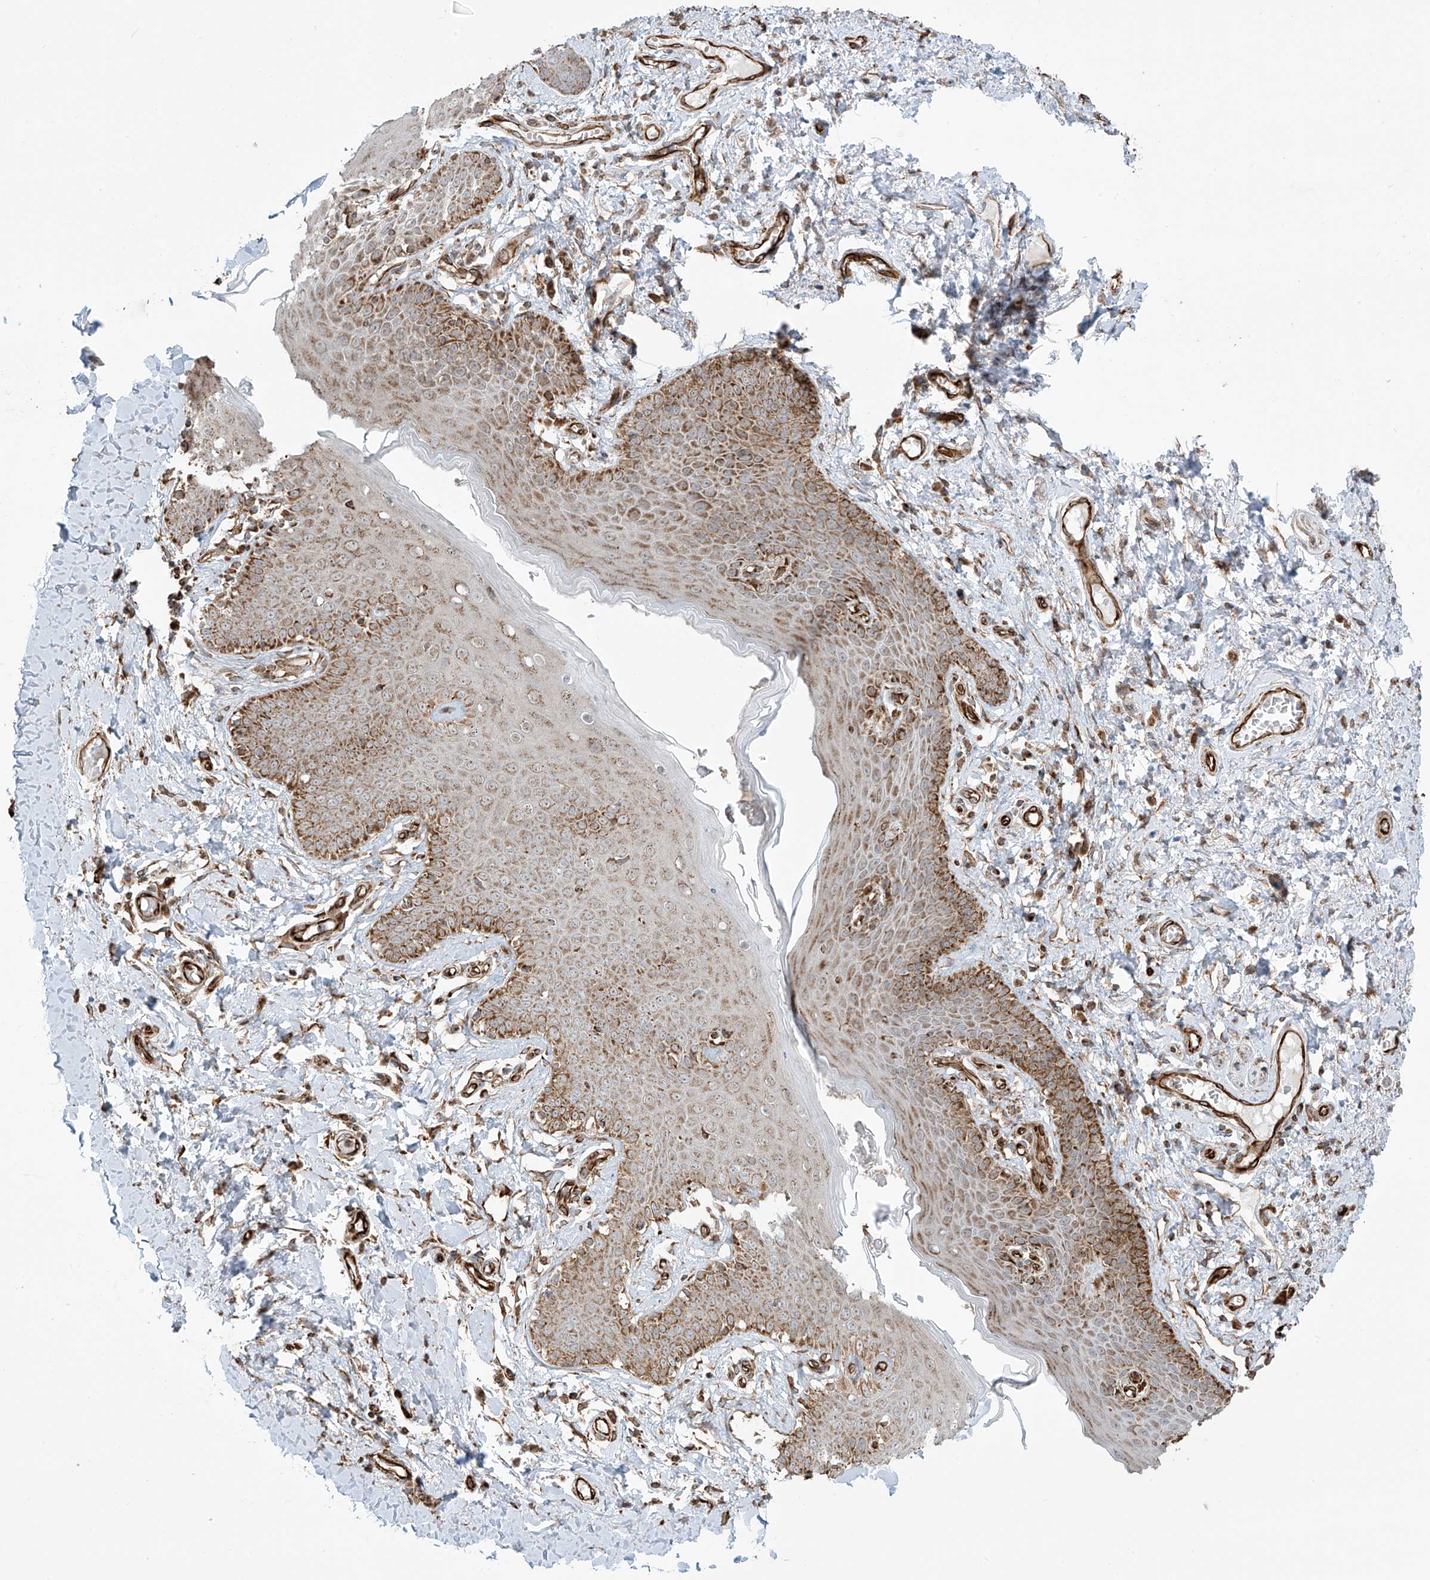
{"staining": {"intensity": "moderate", "quantity": "<25%", "location": "cytoplasmic/membranous"}, "tissue": "skin", "cell_type": "Epidermal cells", "image_type": "normal", "snomed": [{"axis": "morphology", "description": "Normal tissue, NOS"}, {"axis": "topography", "description": "Vulva"}], "caption": "An IHC micrograph of benign tissue is shown. Protein staining in brown highlights moderate cytoplasmic/membranous positivity in skin within epidermal cells.", "gene": "EIF5B", "patient": {"sex": "female", "age": 66}}